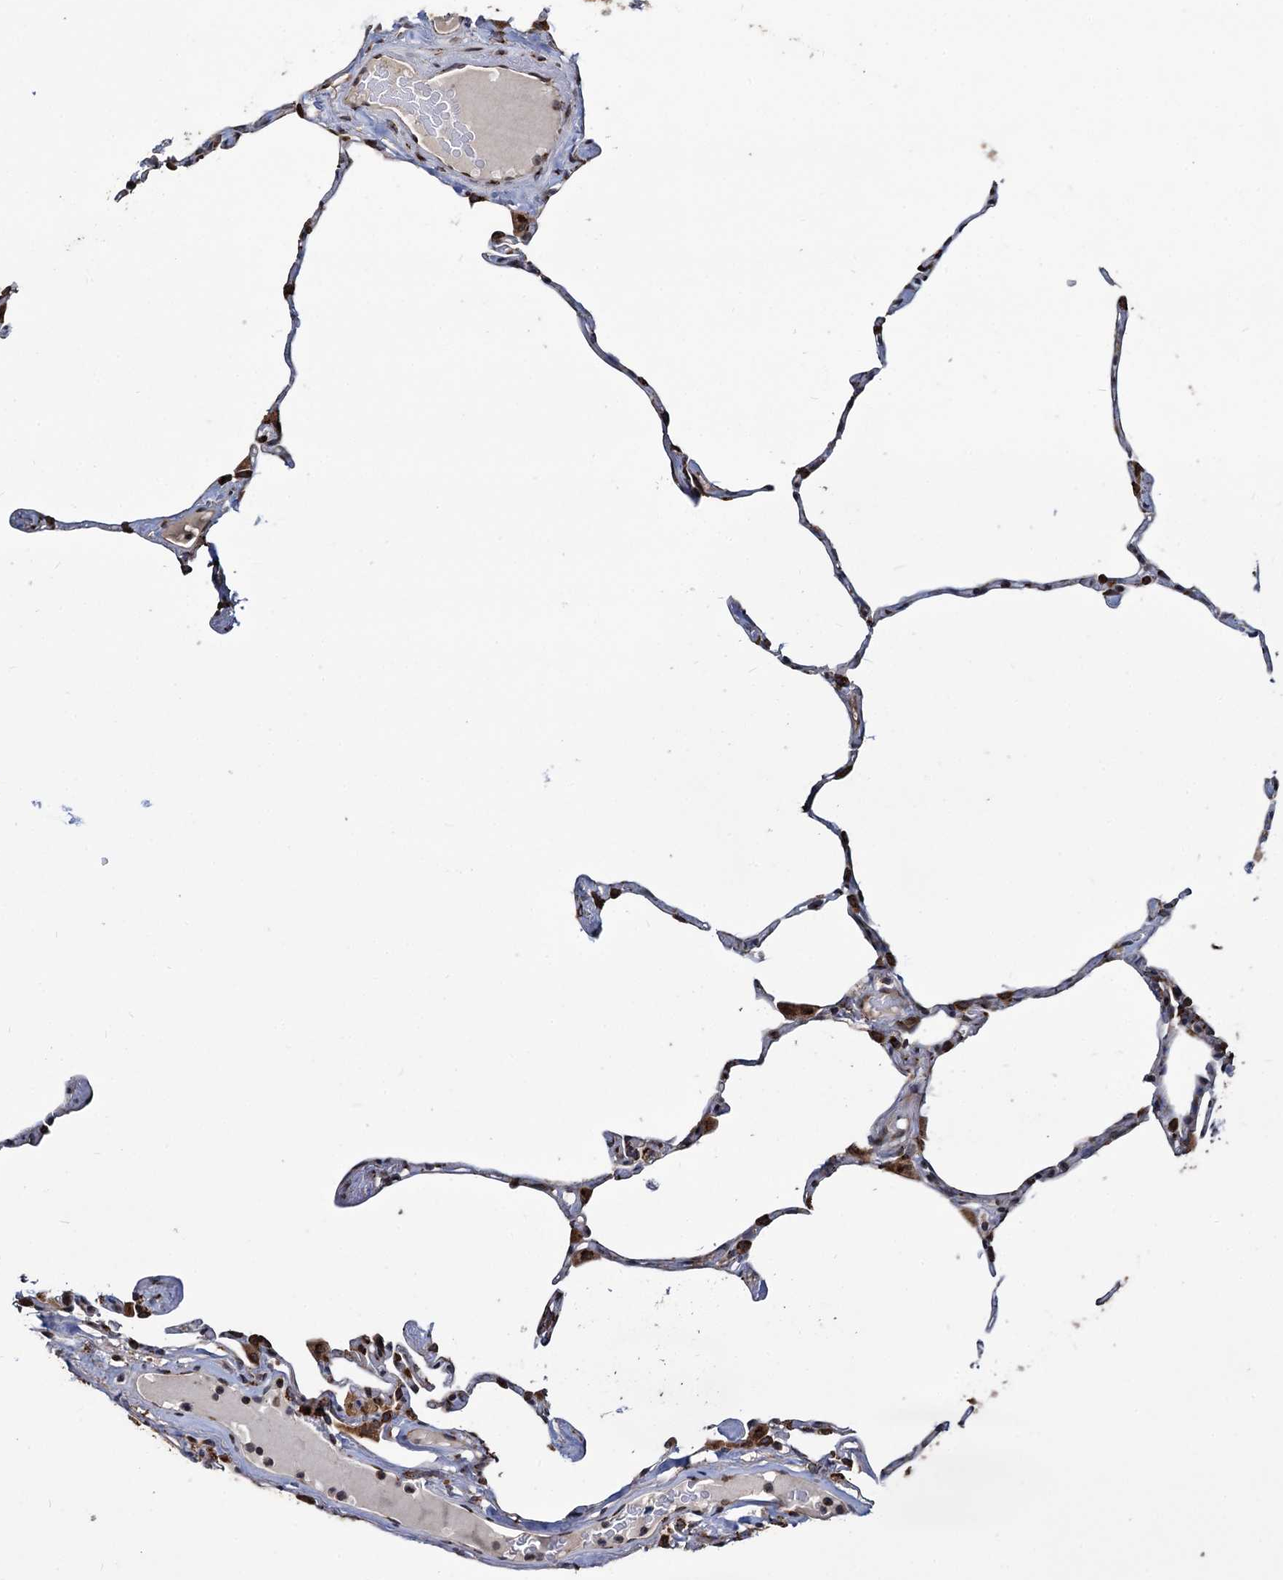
{"staining": {"intensity": "moderate", "quantity": "<25%", "location": "cytoplasmic/membranous,nuclear"}, "tissue": "lung", "cell_type": "Alveolar cells", "image_type": "normal", "snomed": [{"axis": "morphology", "description": "Normal tissue, NOS"}, {"axis": "topography", "description": "Lung"}], "caption": "The histopathology image exhibits immunohistochemical staining of unremarkable lung. There is moderate cytoplasmic/membranous,nuclear expression is identified in about <25% of alveolar cells.", "gene": "SAAL1", "patient": {"sex": "male", "age": 65}}